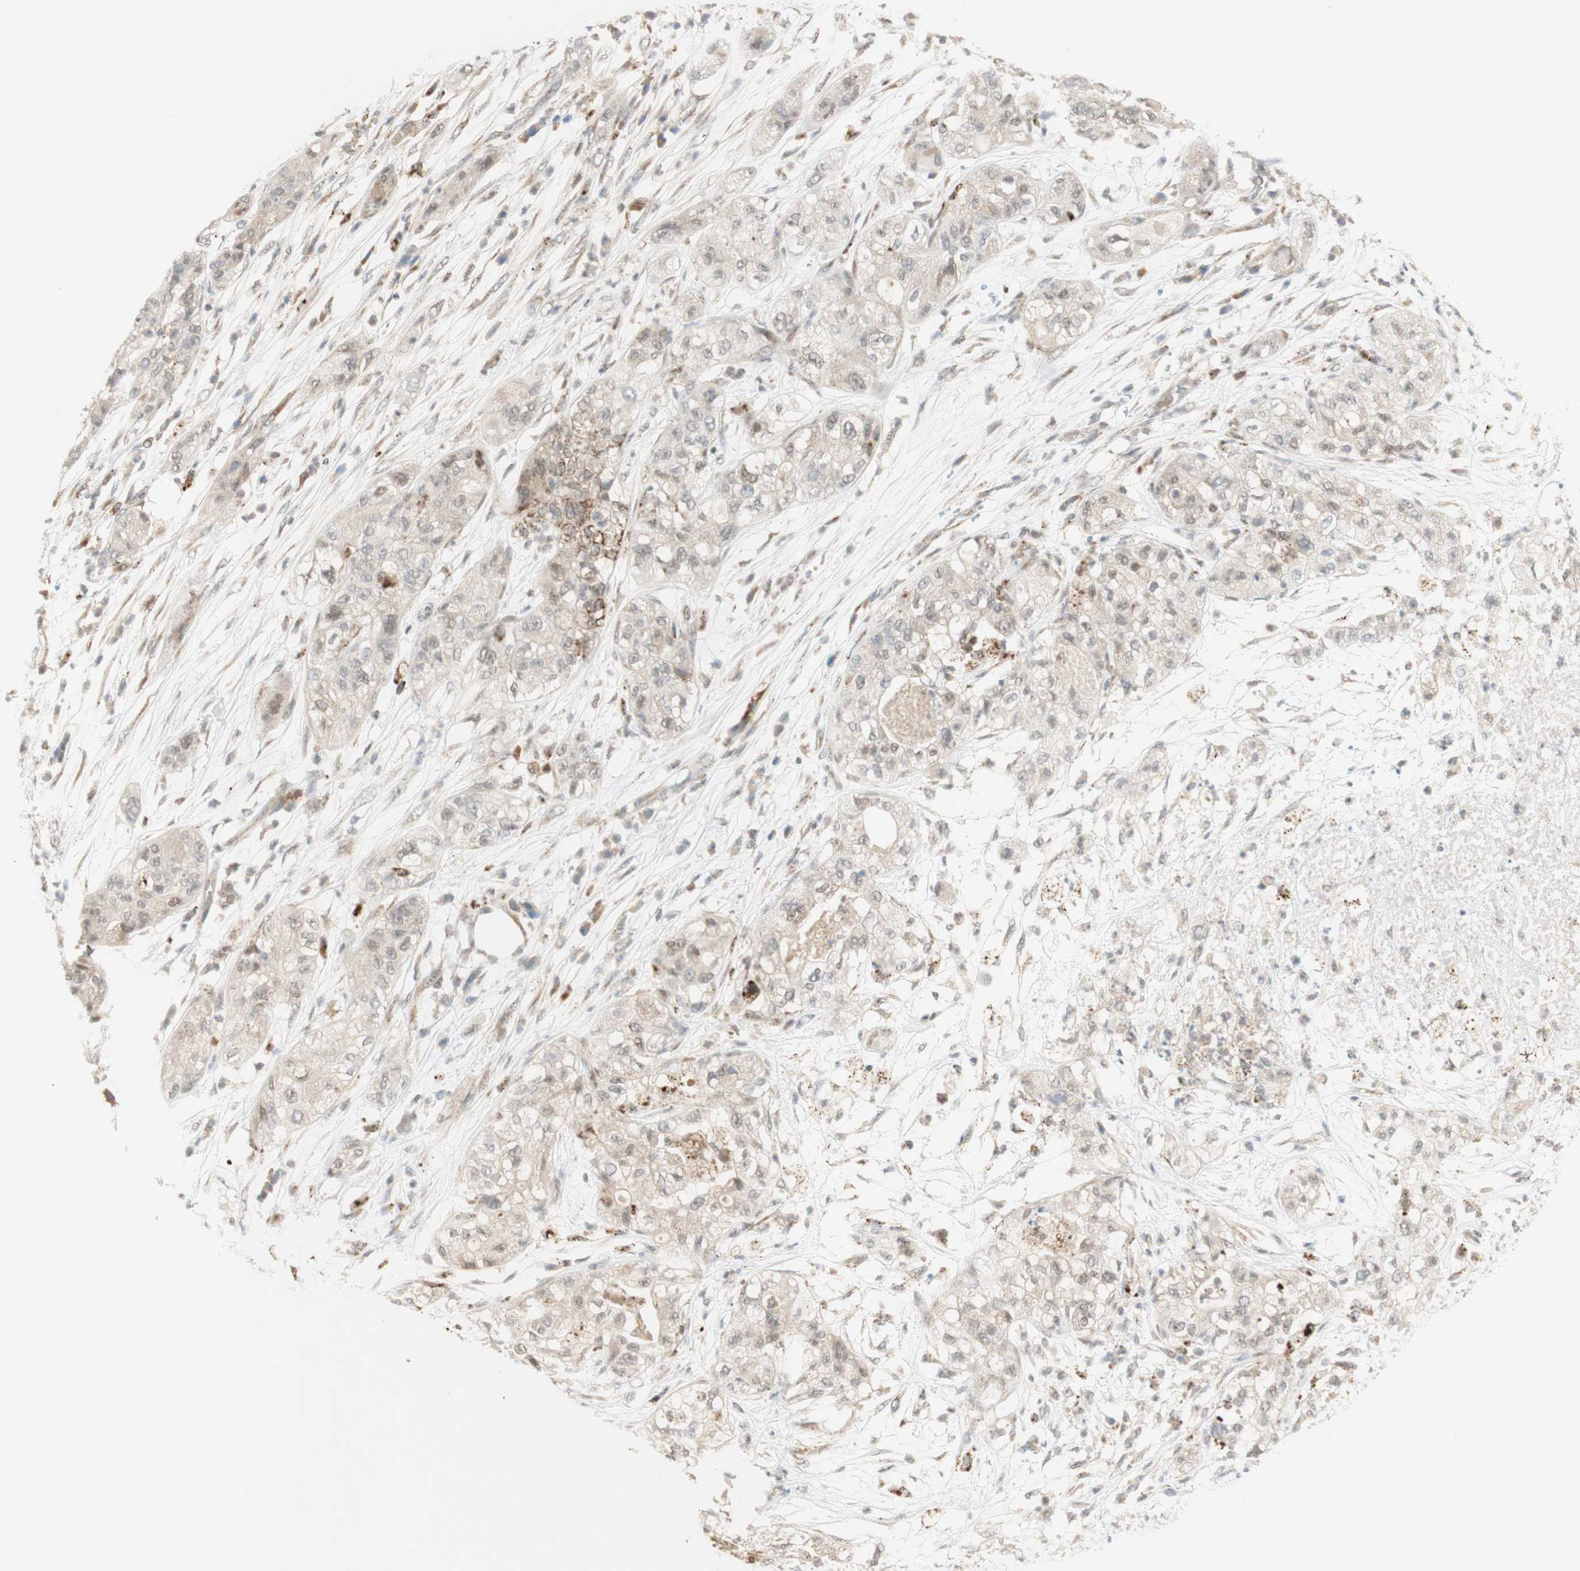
{"staining": {"intensity": "weak", "quantity": "<25%", "location": "cytoplasmic/membranous"}, "tissue": "pancreatic cancer", "cell_type": "Tumor cells", "image_type": "cancer", "snomed": [{"axis": "morphology", "description": "Adenocarcinoma, NOS"}, {"axis": "topography", "description": "Pancreas"}], "caption": "Immunohistochemistry (IHC) of human pancreatic cancer displays no positivity in tumor cells.", "gene": "GAPT", "patient": {"sex": "female", "age": 78}}